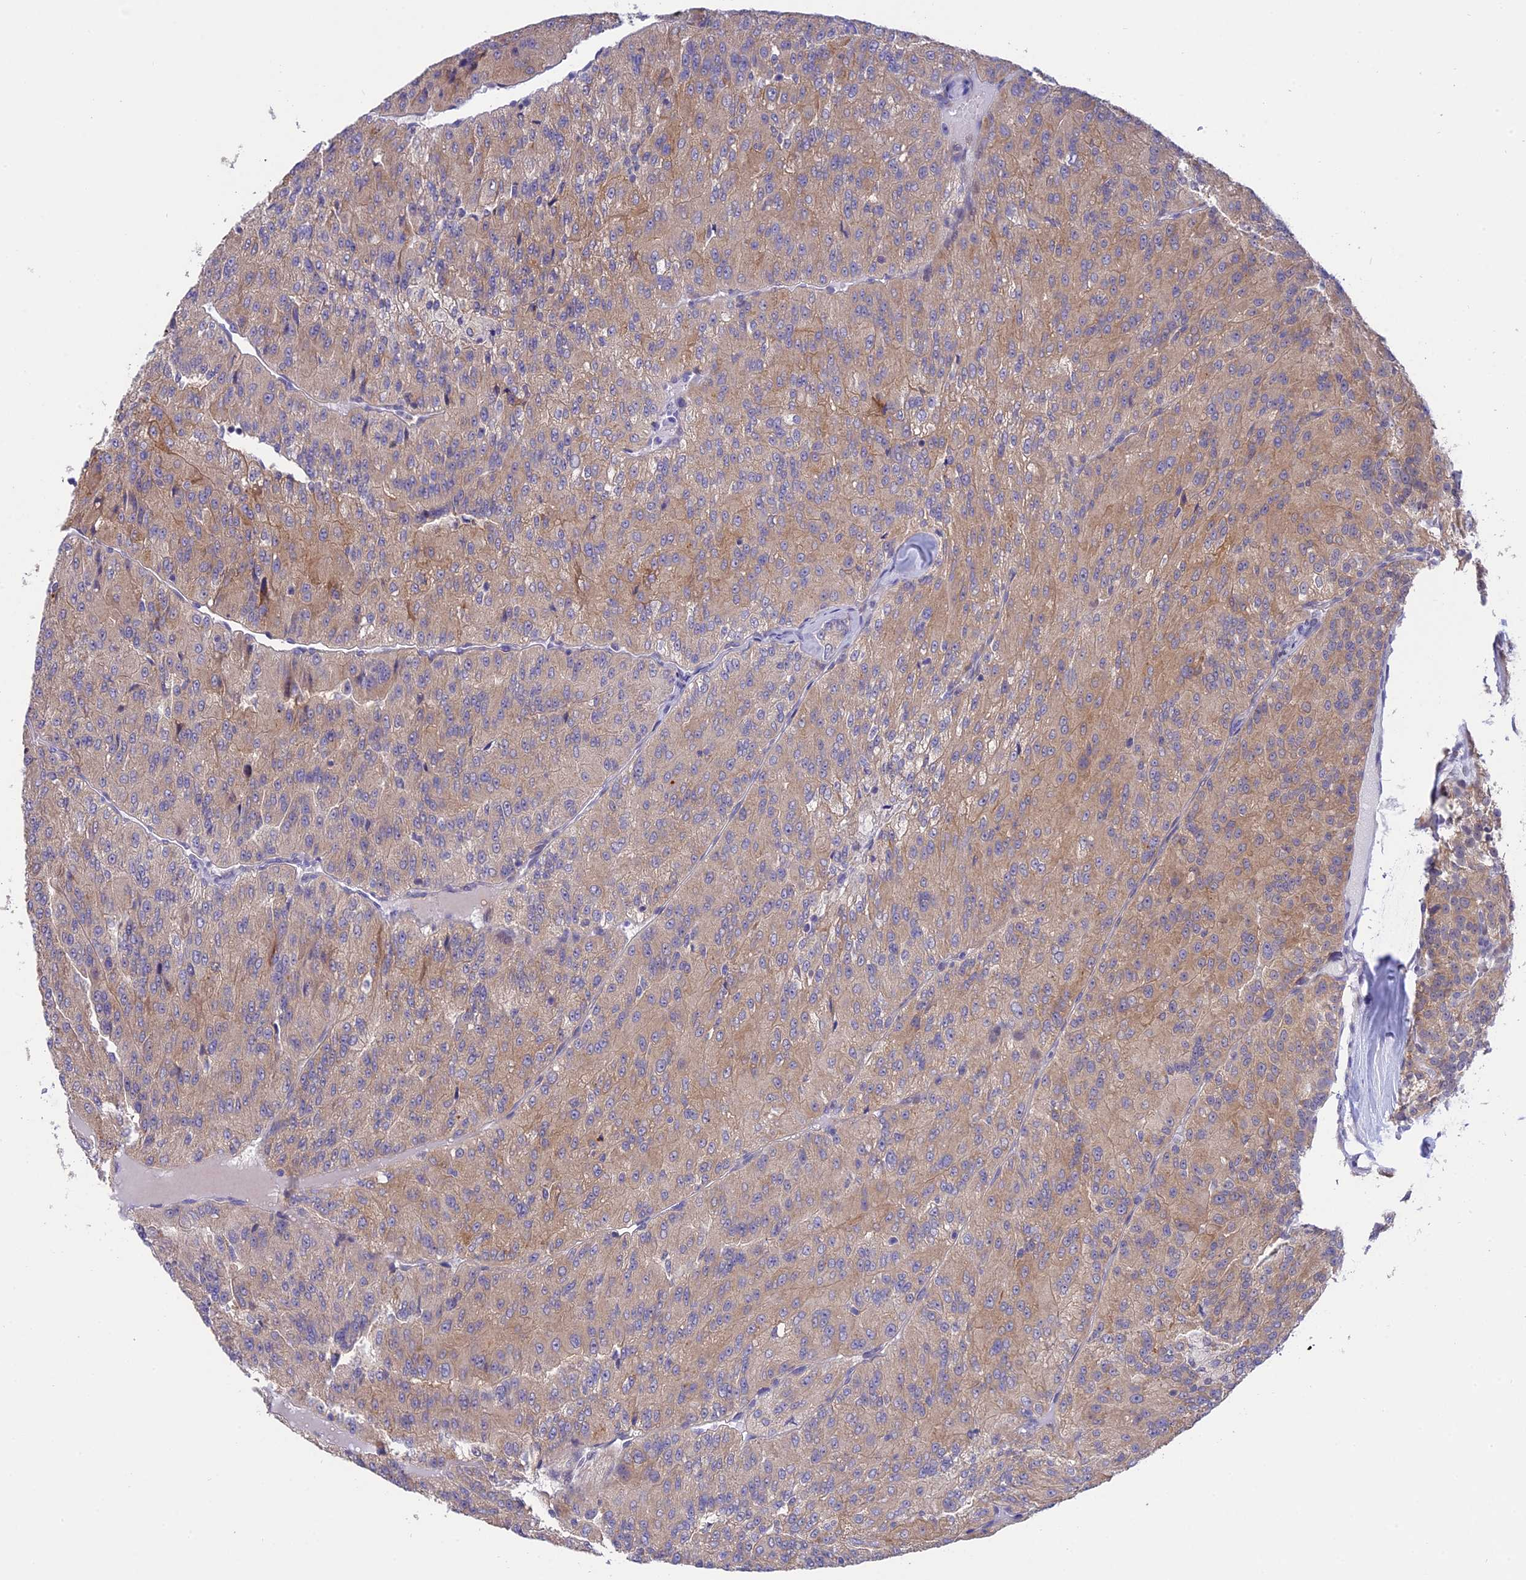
{"staining": {"intensity": "moderate", "quantity": ">75%", "location": "cytoplasmic/membranous"}, "tissue": "renal cancer", "cell_type": "Tumor cells", "image_type": "cancer", "snomed": [{"axis": "morphology", "description": "Adenocarcinoma, NOS"}, {"axis": "topography", "description": "Kidney"}], "caption": "IHC photomicrograph of neoplastic tissue: human adenocarcinoma (renal) stained using IHC exhibits medium levels of moderate protein expression localized specifically in the cytoplasmic/membranous of tumor cells, appearing as a cytoplasmic/membranous brown color.", "gene": "KCTD14", "patient": {"sex": "female", "age": 63}}